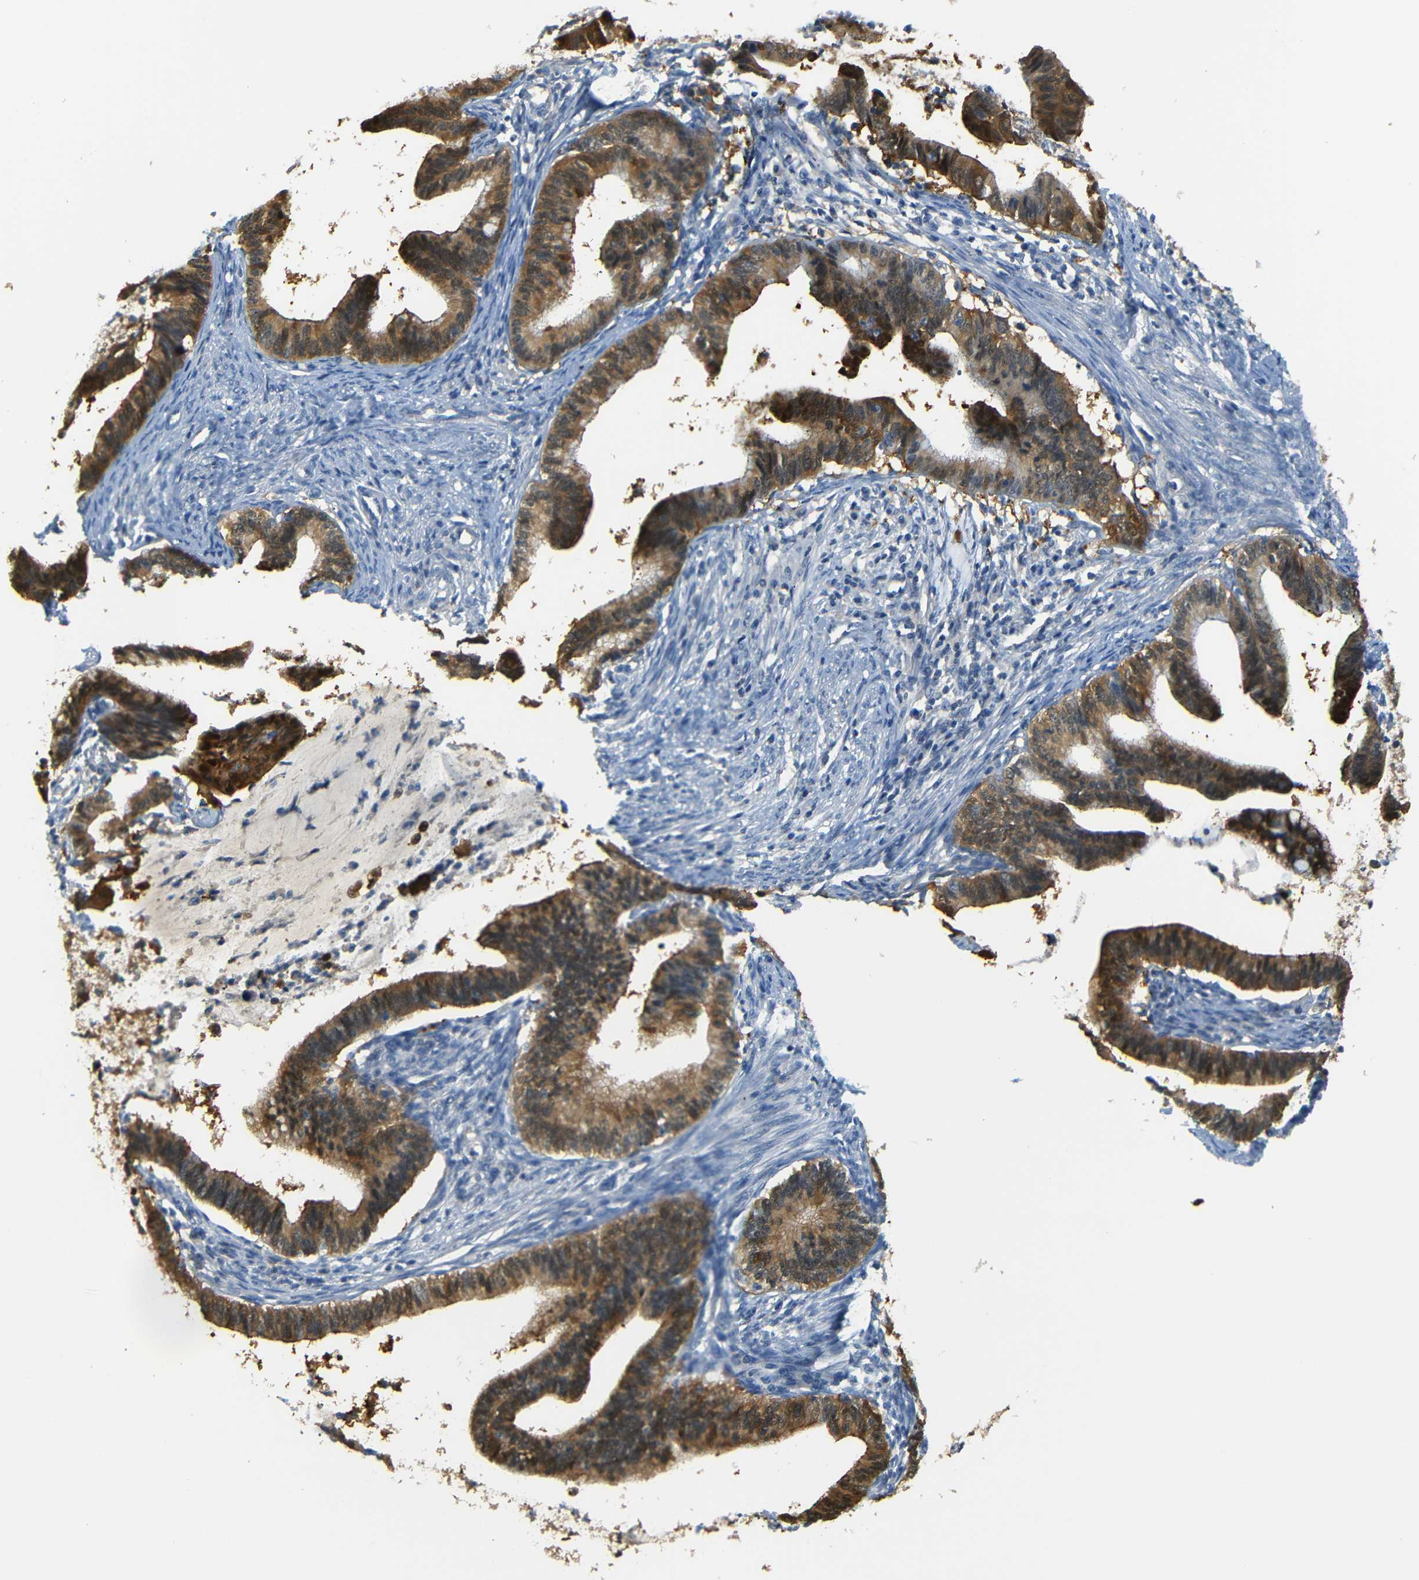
{"staining": {"intensity": "moderate", "quantity": ">75%", "location": "cytoplasmic/membranous,nuclear"}, "tissue": "cervical cancer", "cell_type": "Tumor cells", "image_type": "cancer", "snomed": [{"axis": "morphology", "description": "Adenocarcinoma, NOS"}, {"axis": "topography", "description": "Cervix"}], "caption": "High-power microscopy captured an IHC photomicrograph of adenocarcinoma (cervical), revealing moderate cytoplasmic/membranous and nuclear expression in about >75% of tumor cells. (DAB (3,3'-diaminobenzidine) IHC with brightfield microscopy, high magnification).", "gene": "SFN", "patient": {"sex": "female", "age": 36}}